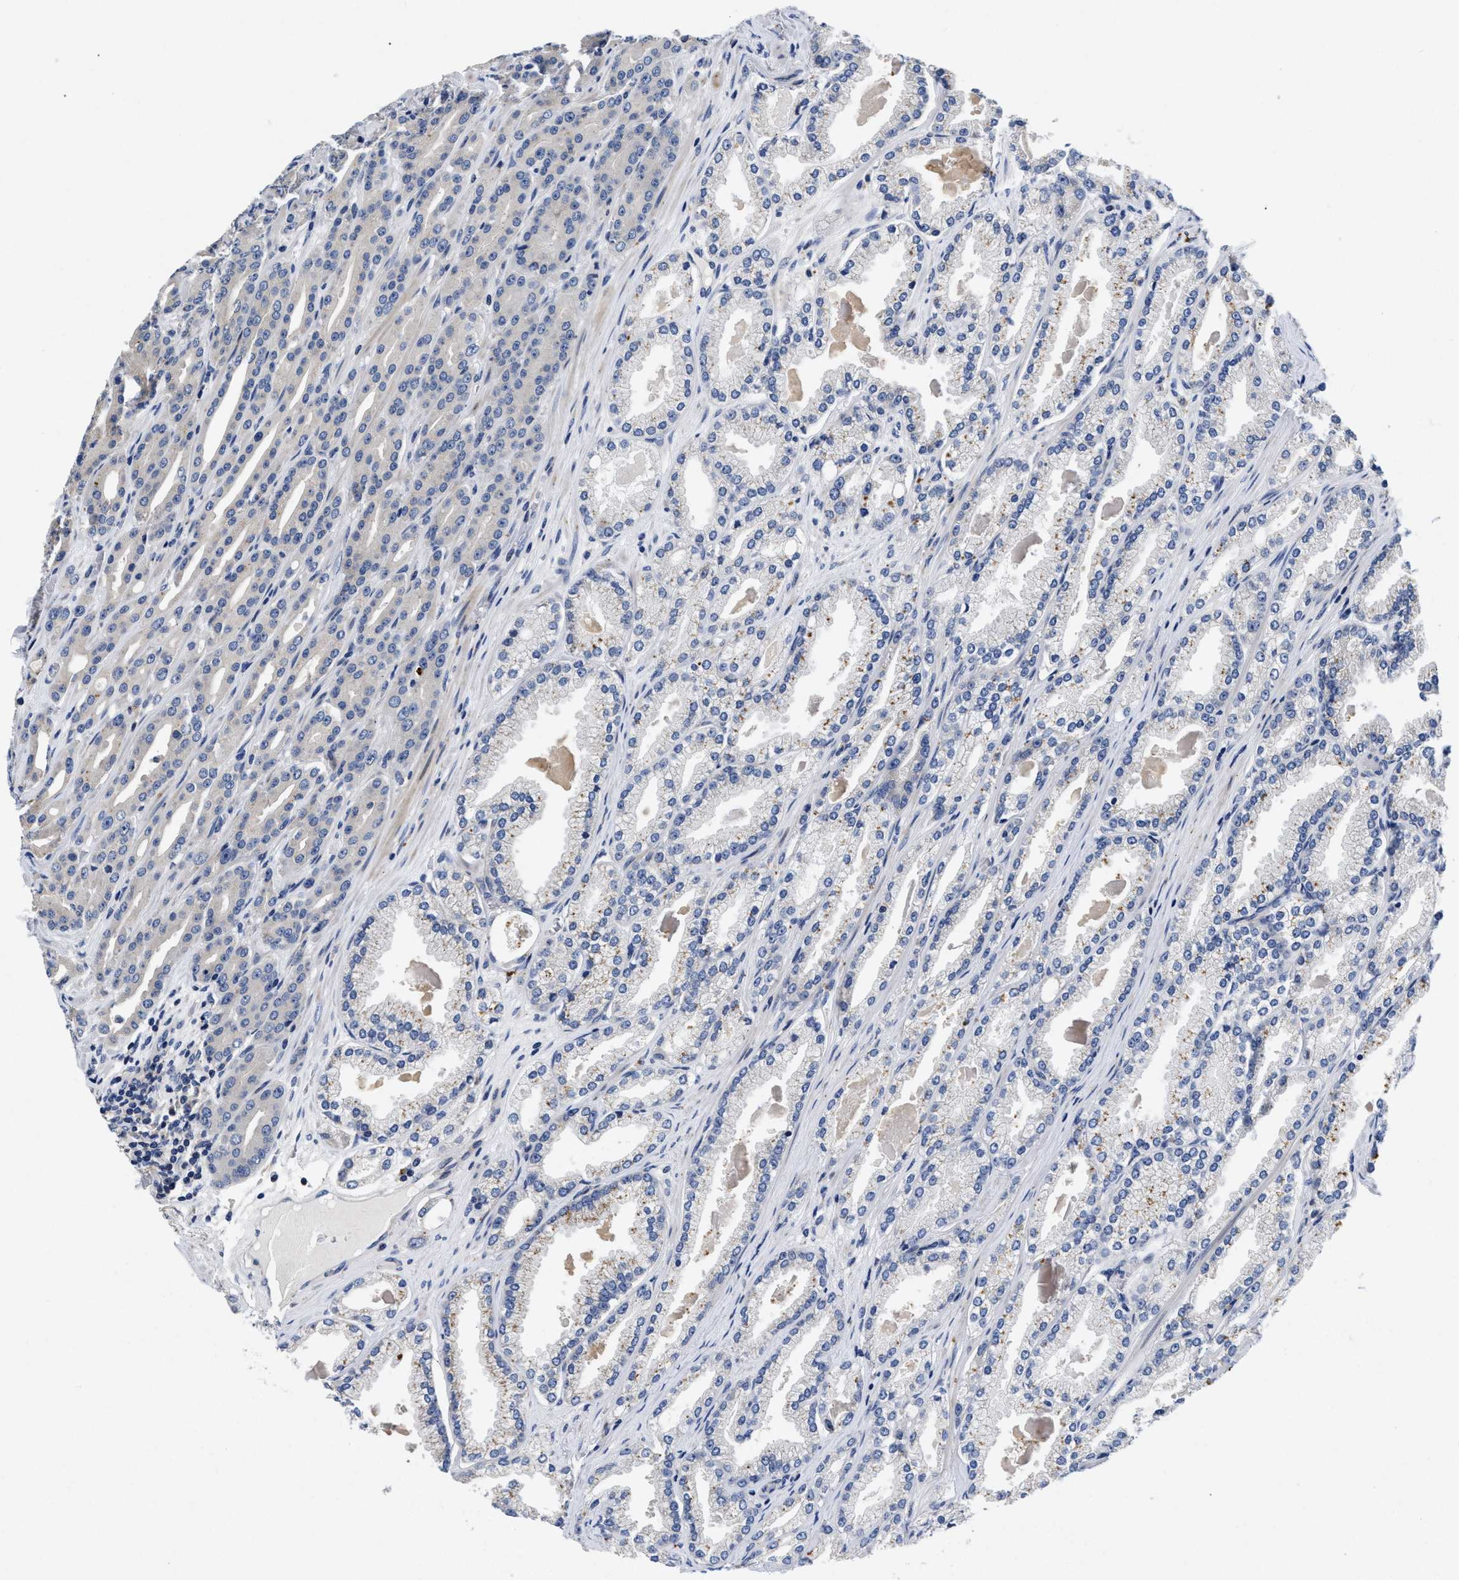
{"staining": {"intensity": "negative", "quantity": "none", "location": "none"}, "tissue": "prostate cancer", "cell_type": "Tumor cells", "image_type": "cancer", "snomed": [{"axis": "morphology", "description": "Adenocarcinoma, High grade"}, {"axis": "topography", "description": "Prostate"}], "caption": "A micrograph of human prostate cancer (high-grade adenocarcinoma) is negative for staining in tumor cells.", "gene": "LAD1", "patient": {"sex": "male", "age": 71}}